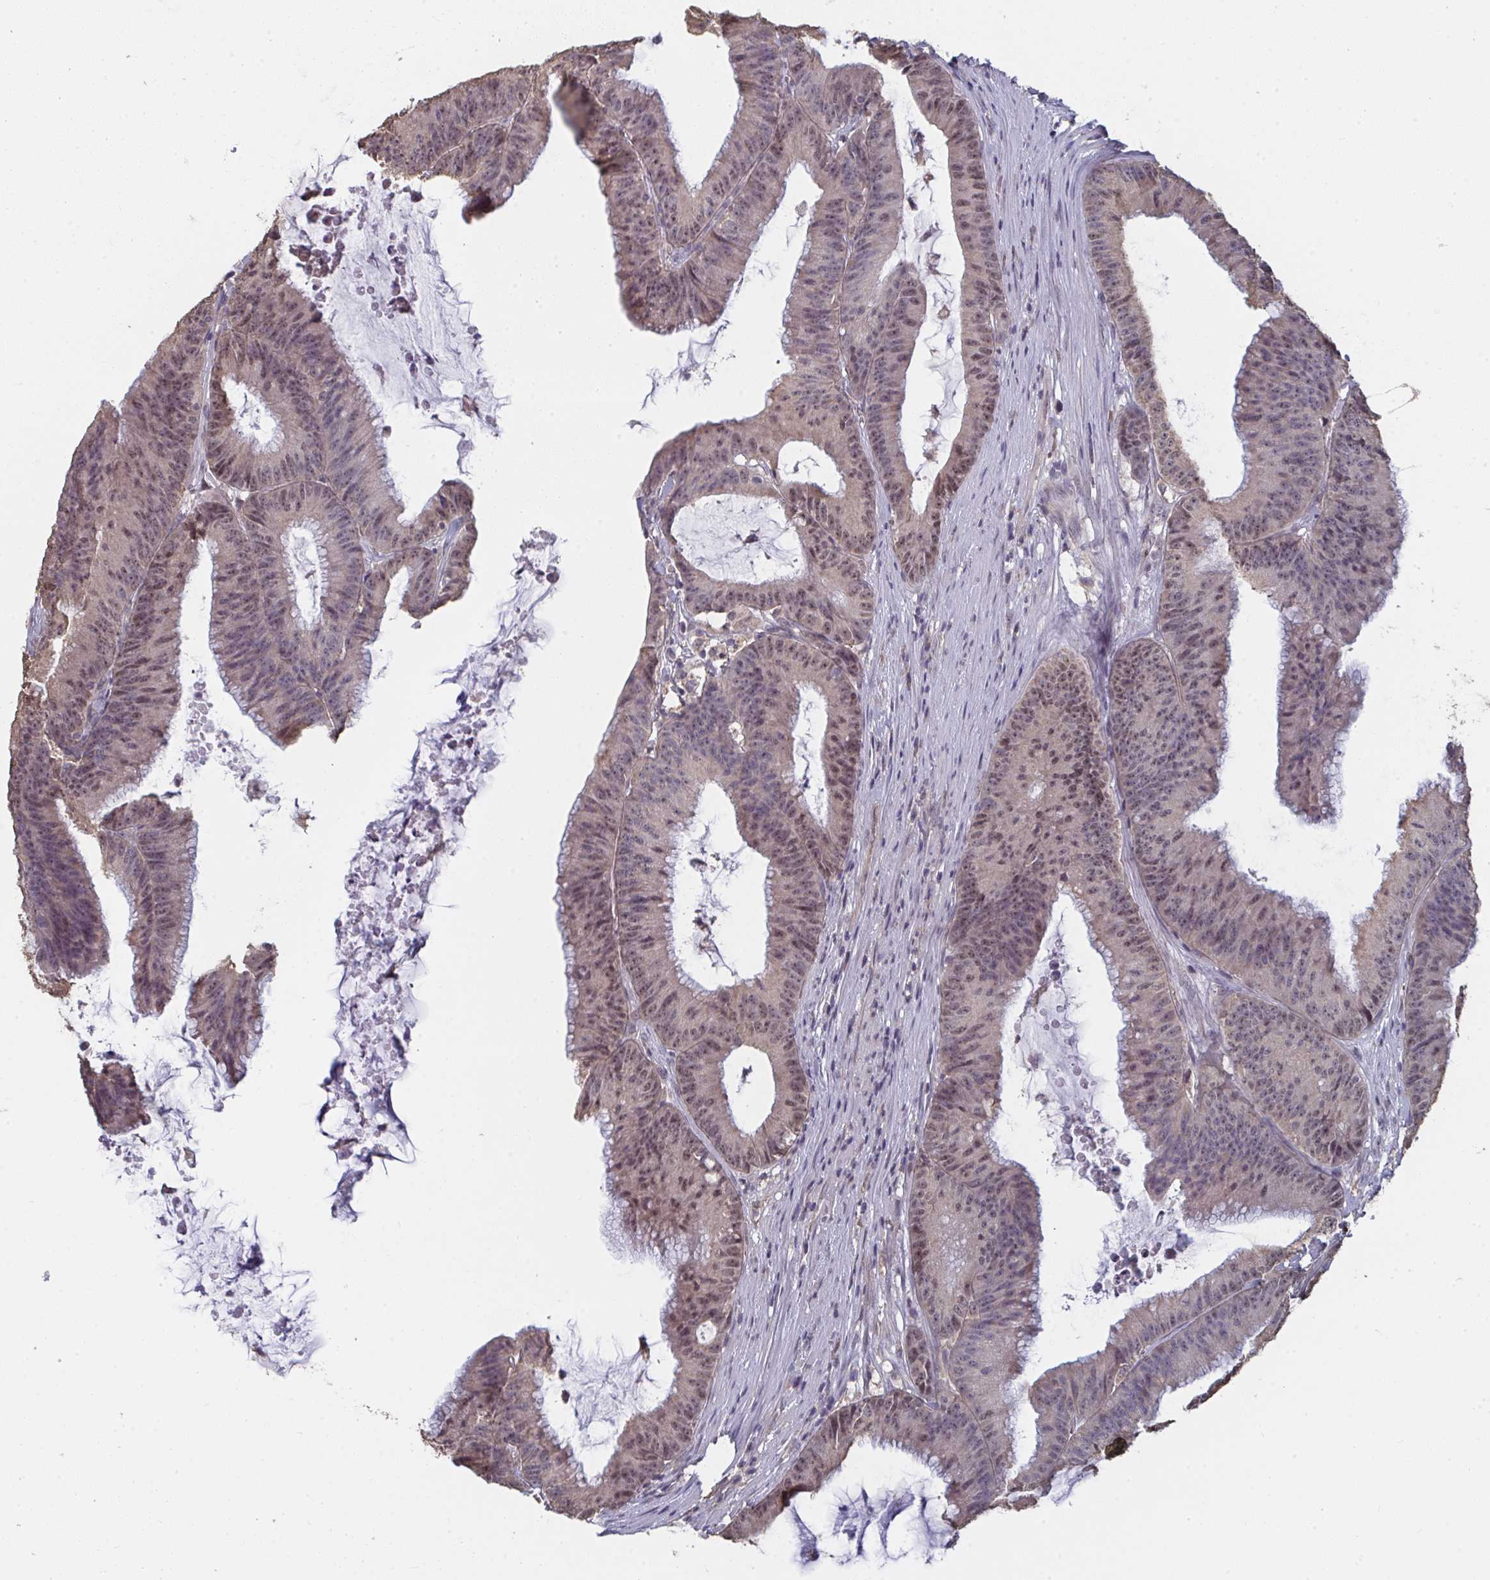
{"staining": {"intensity": "weak", "quantity": "25%-75%", "location": "cytoplasmic/membranous,nuclear"}, "tissue": "colorectal cancer", "cell_type": "Tumor cells", "image_type": "cancer", "snomed": [{"axis": "morphology", "description": "Adenocarcinoma, NOS"}, {"axis": "topography", "description": "Colon"}], "caption": "Protein expression analysis of human colorectal cancer reveals weak cytoplasmic/membranous and nuclear positivity in about 25%-75% of tumor cells.", "gene": "LIX1", "patient": {"sex": "female", "age": 78}}